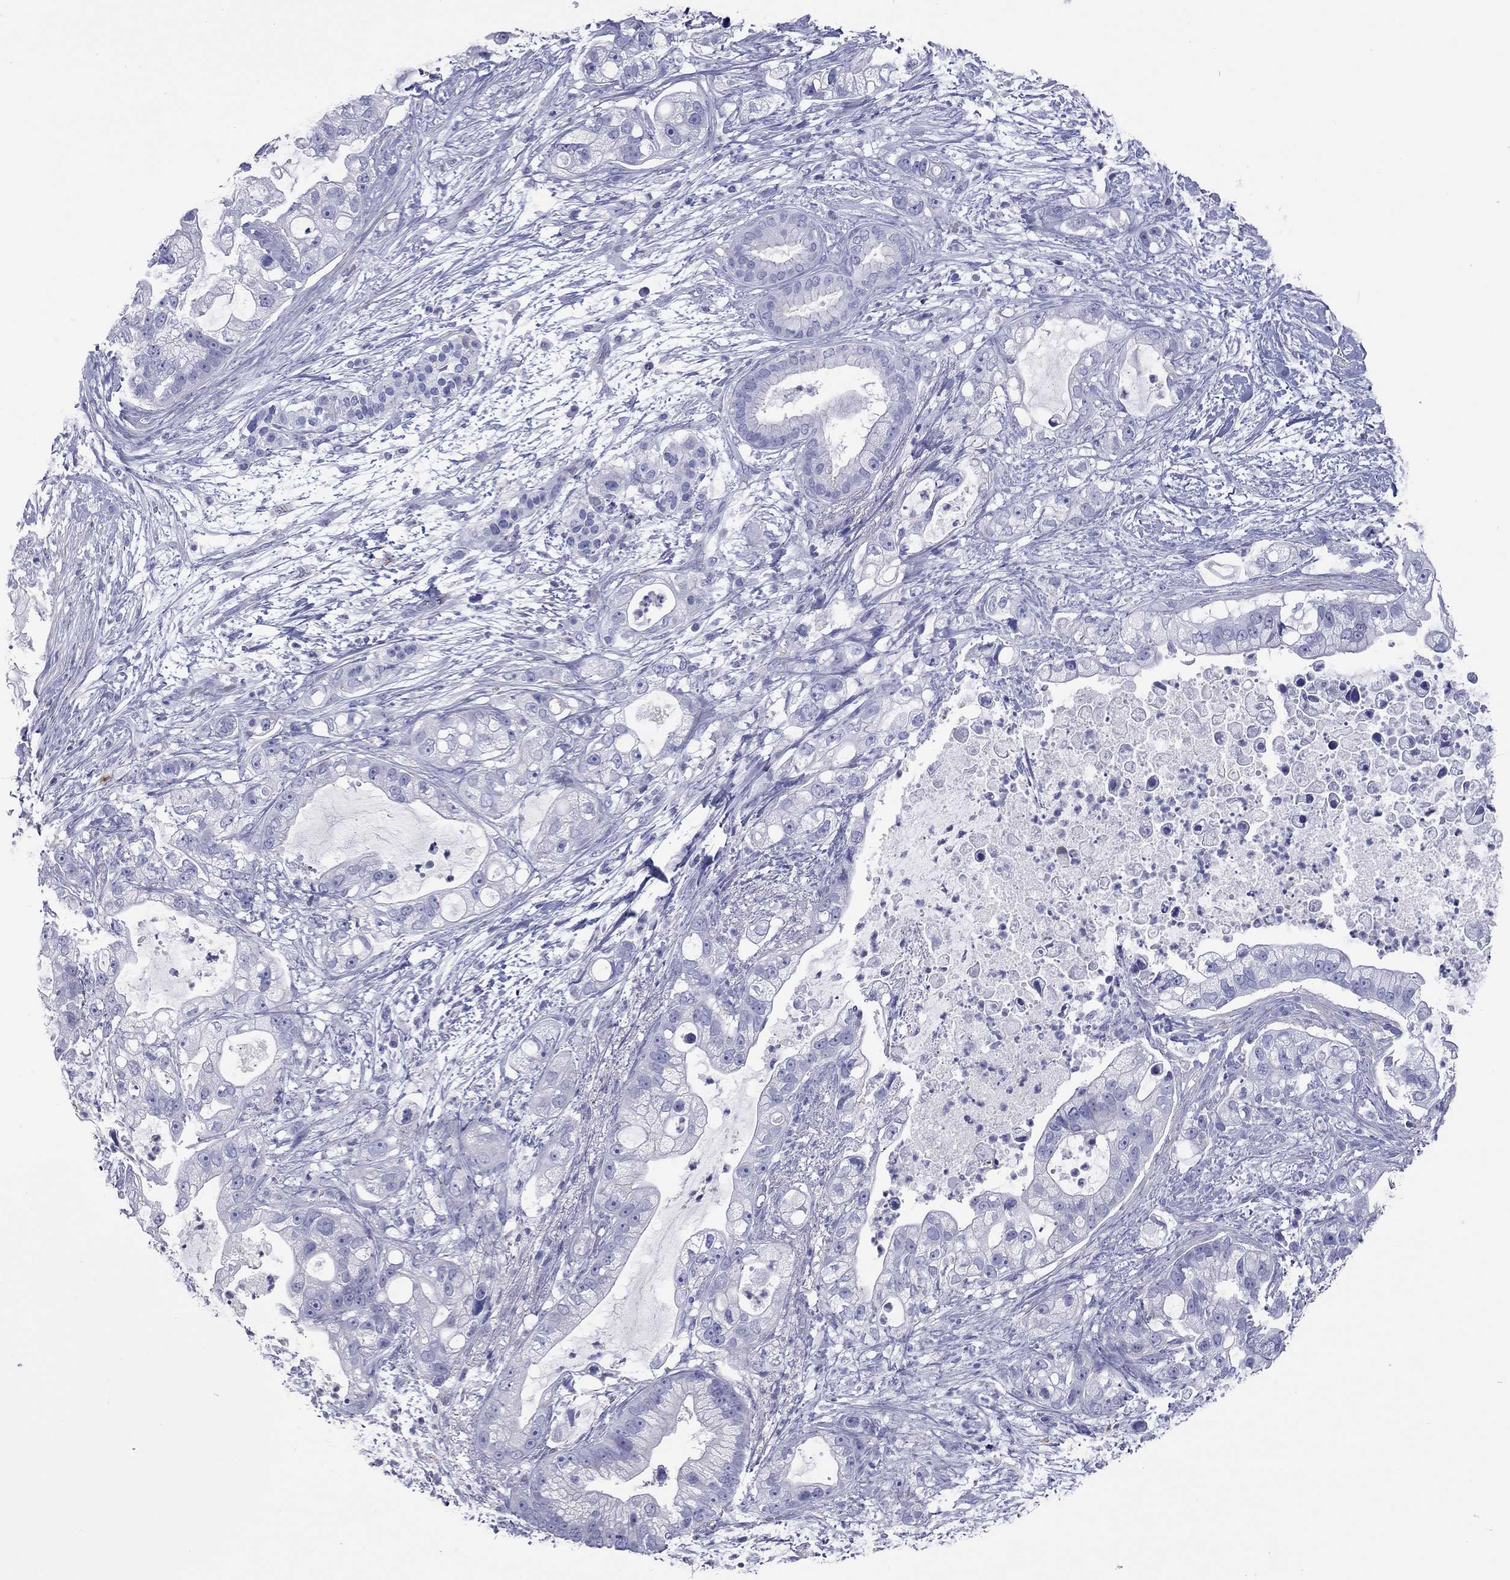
{"staining": {"intensity": "negative", "quantity": "none", "location": "none"}, "tissue": "pancreatic cancer", "cell_type": "Tumor cells", "image_type": "cancer", "snomed": [{"axis": "morphology", "description": "Adenocarcinoma, NOS"}, {"axis": "topography", "description": "Pancreas"}], "caption": "Tumor cells are negative for protein expression in human pancreatic cancer. Nuclei are stained in blue.", "gene": "ACTL7B", "patient": {"sex": "female", "age": 69}}